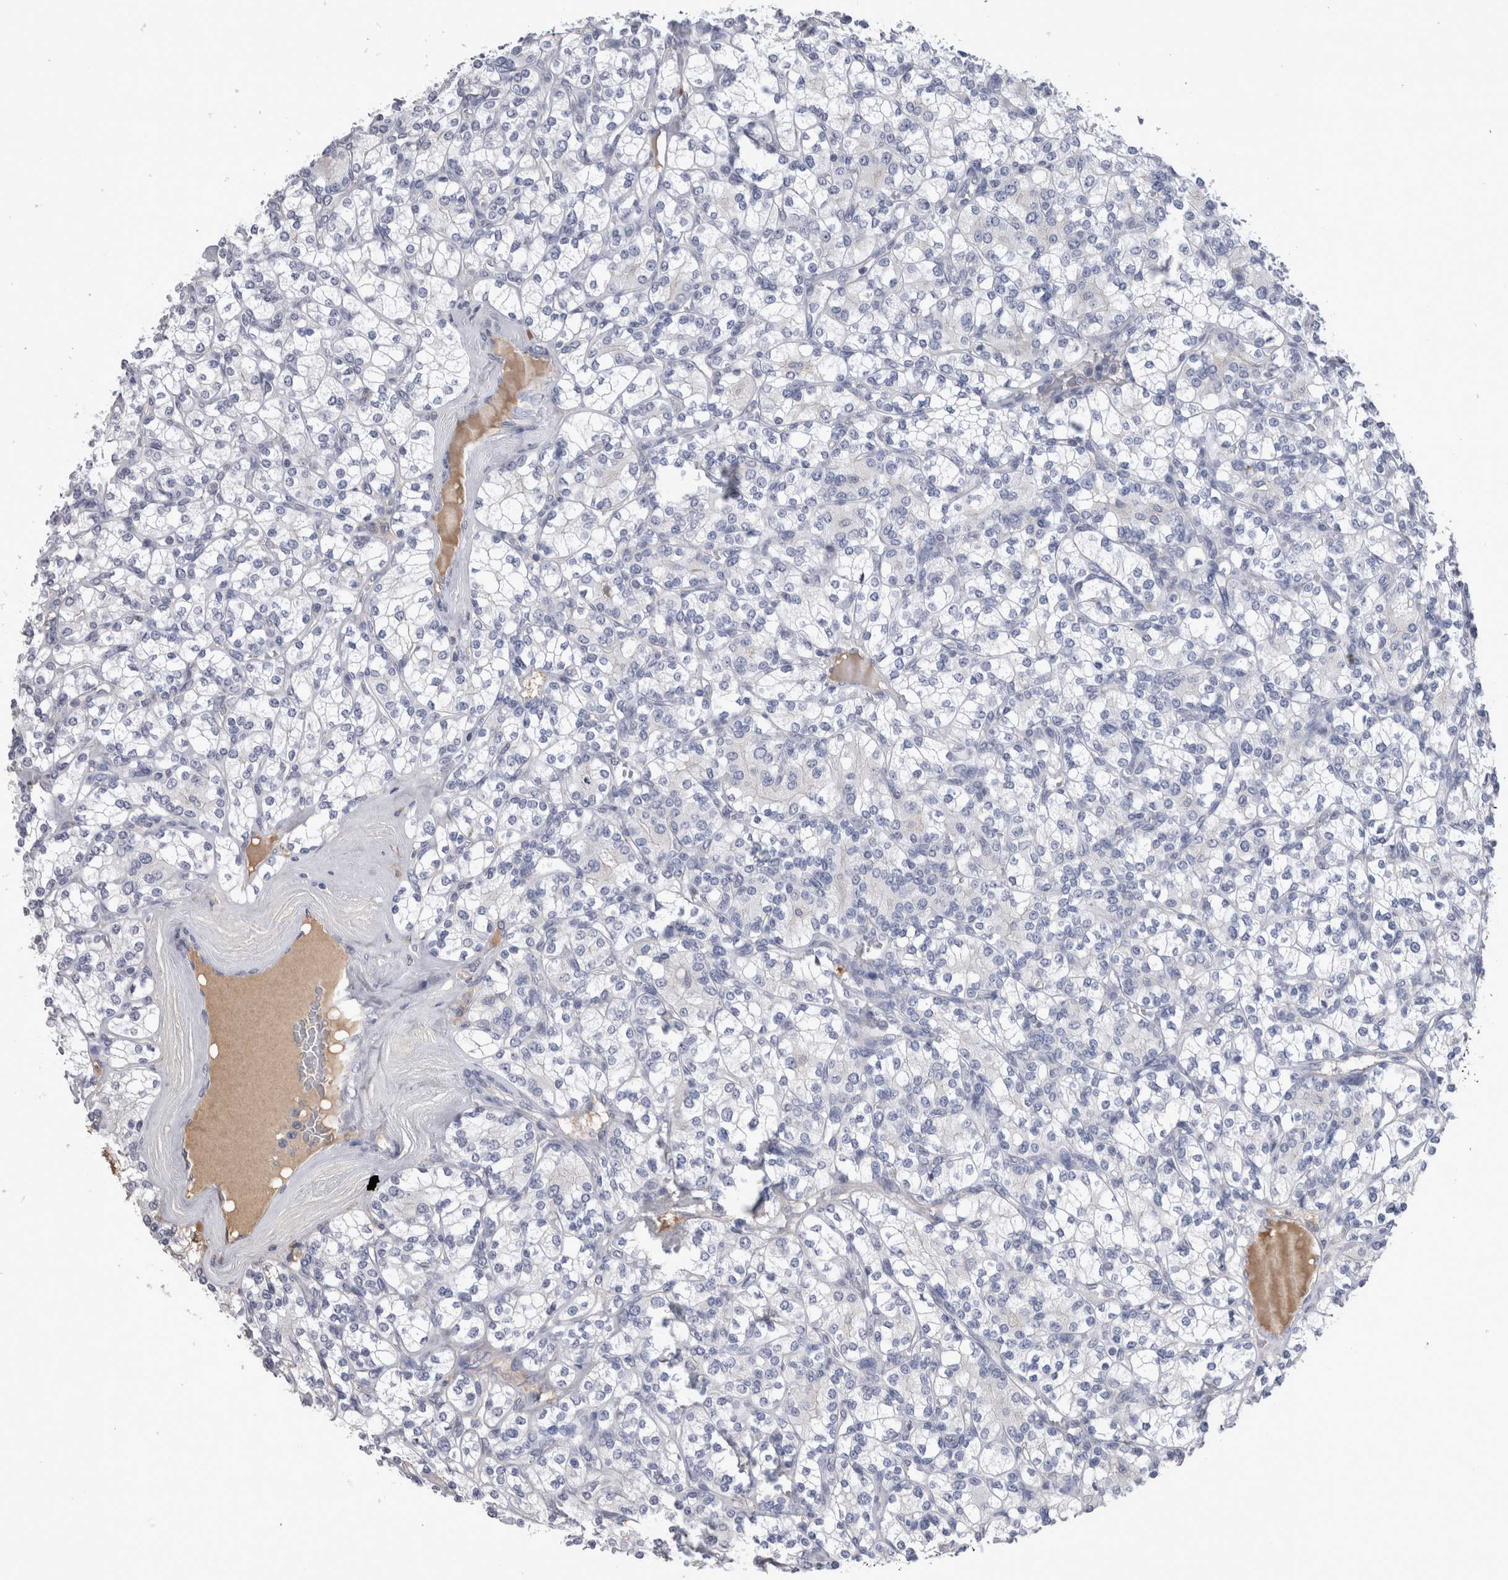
{"staining": {"intensity": "negative", "quantity": "none", "location": "none"}, "tissue": "renal cancer", "cell_type": "Tumor cells", "image_type": "cancer", "snomed": [{"axis": "morphology", "description": "Adenocarcinoma, NOS"}, {"axis": "topography", "description": "Kidney"}], "caption": "IHC micrograph of human renal cancer (adenocarcinoma) stained for a protein (brown), which exhibits no positivity in tumor cells.", "gene": "REG1A", "patient": {"sex": "male", "age": 77}}